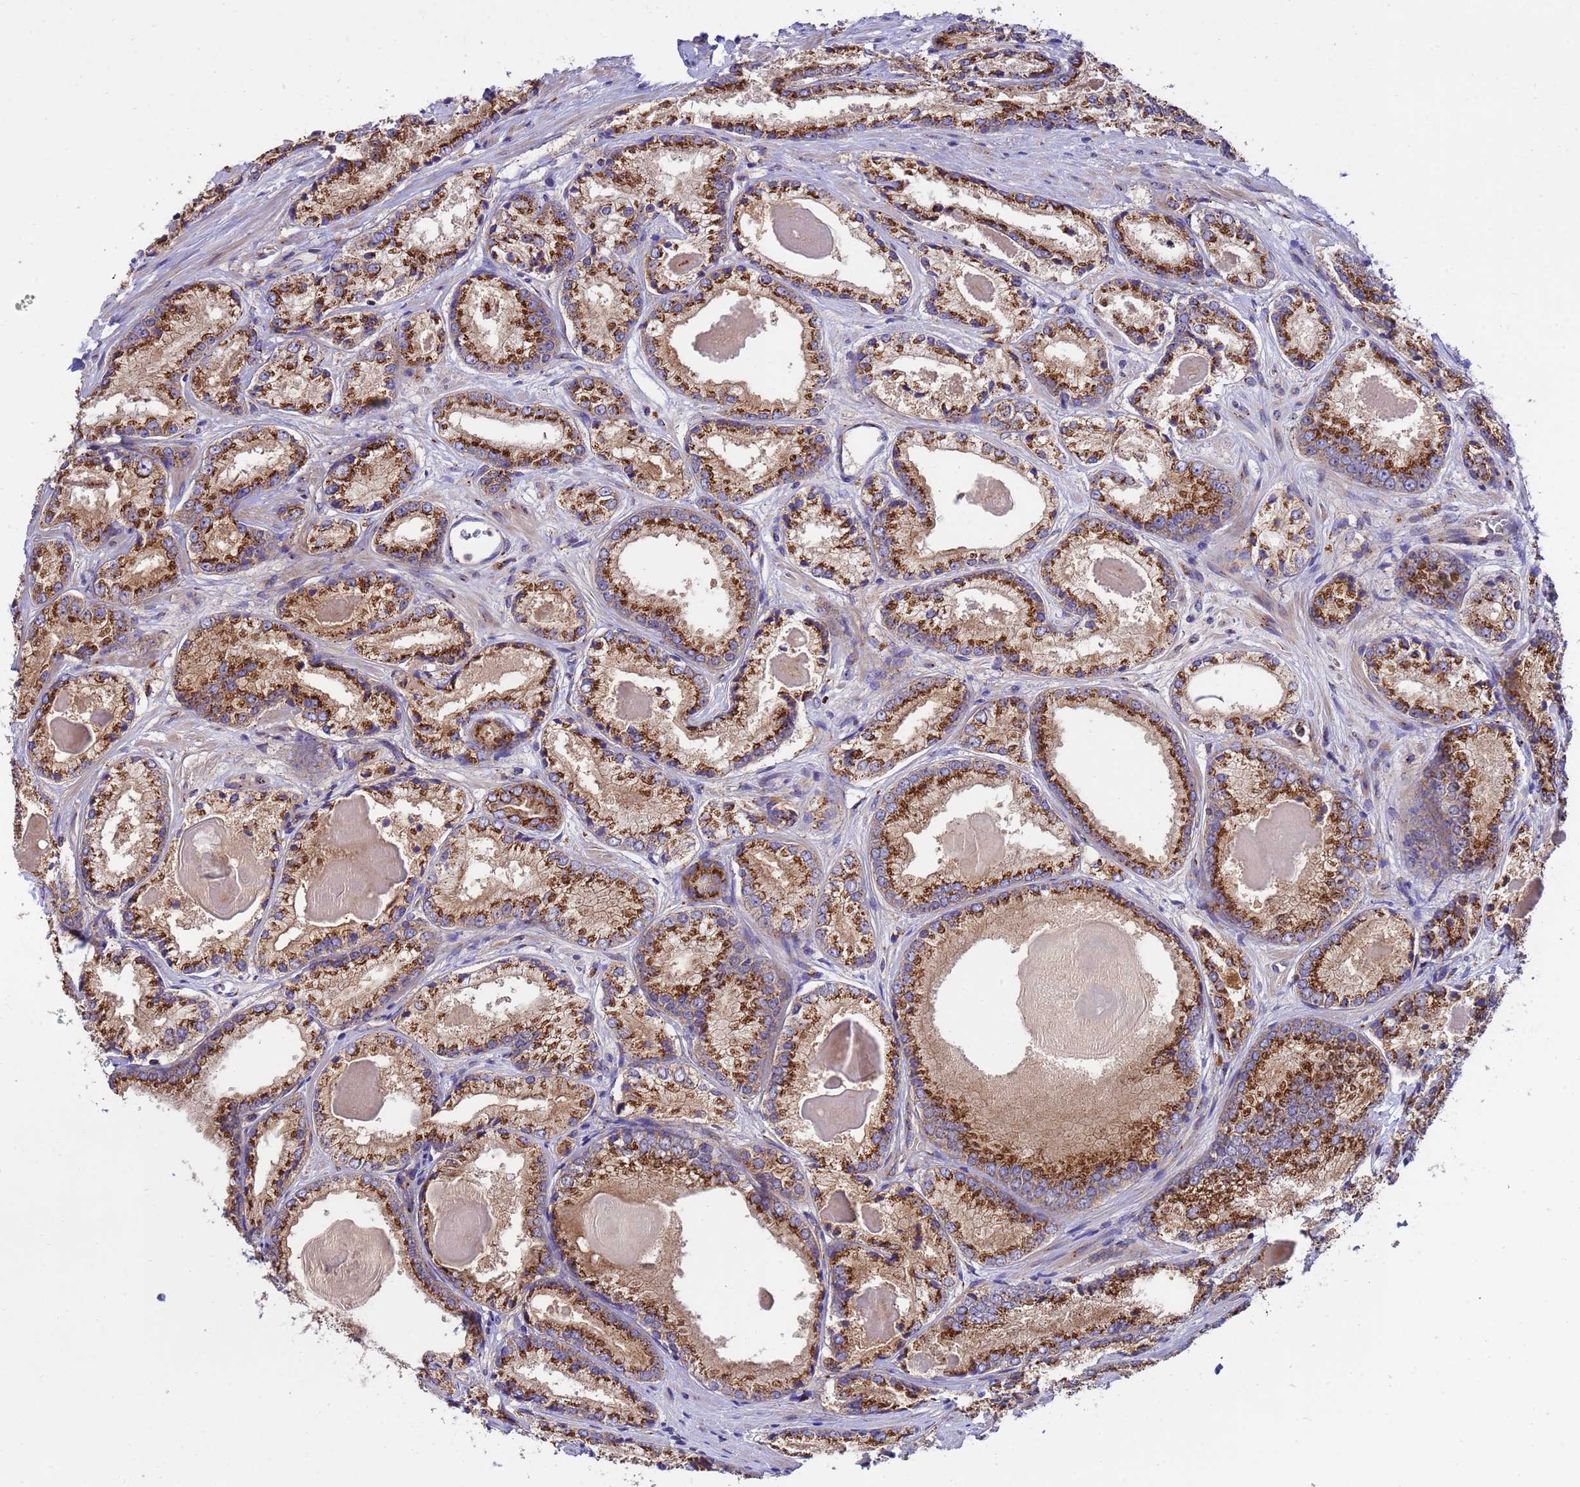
{"staining": {"intensity": "strong", "quantity": ">75%", "location": "cytoplasmic/membranous"}, "tissue": "prostate cancer", "cell_type": "Tumor cells", "image_type": "cancer", "snomed": [{"axis": "morphology", "description": "Adenocarcinoma, Low grade"}, {"axis": "topography", "description": "Prostate"}], "caption": "Immunohistochemical staining of human prostate cancer demonstrates high levels of strong cytoplasmic/membranous positivity in approximately >75% of tumor cells.", "gene": "HPS3", "patient": {"sex": "male", "age": 68}}